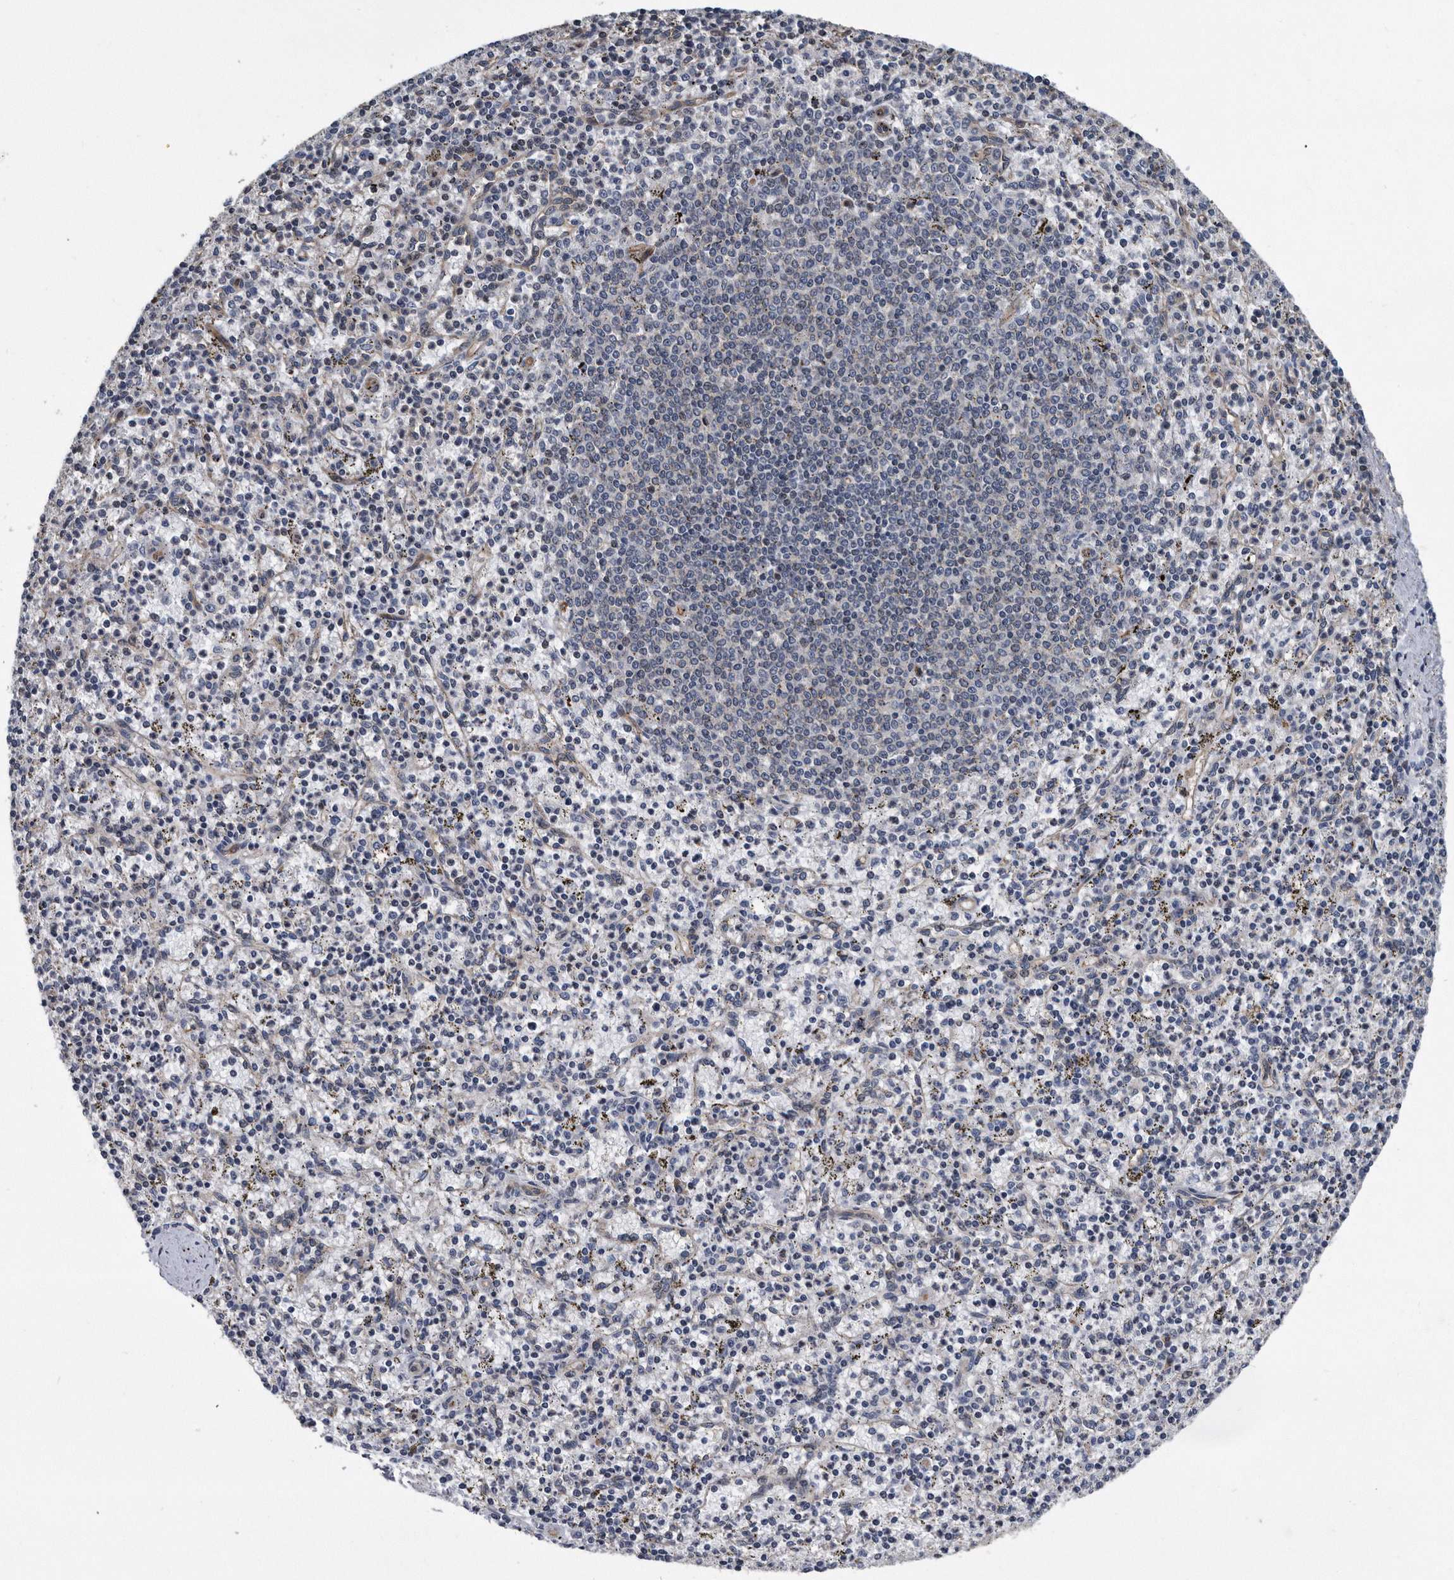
{"staining": {"intensity": "negative", "quantity": "none", "location": "none"}, "tissue": "spleen", "cell_type": "Cells in red pulp", "image_type": "normal", "snomed": [{"axis": "morphology", "description": "Normal tissue, NOS"}, {"axis": "topography", "description": "Spleen"}], "caption": "This is a histopathology image of IHC staining of benign spleen, which shows no staining in cells in red pulp.", "gene": "ARMCX1", "patient": {"sex": "male", "age": 72}}